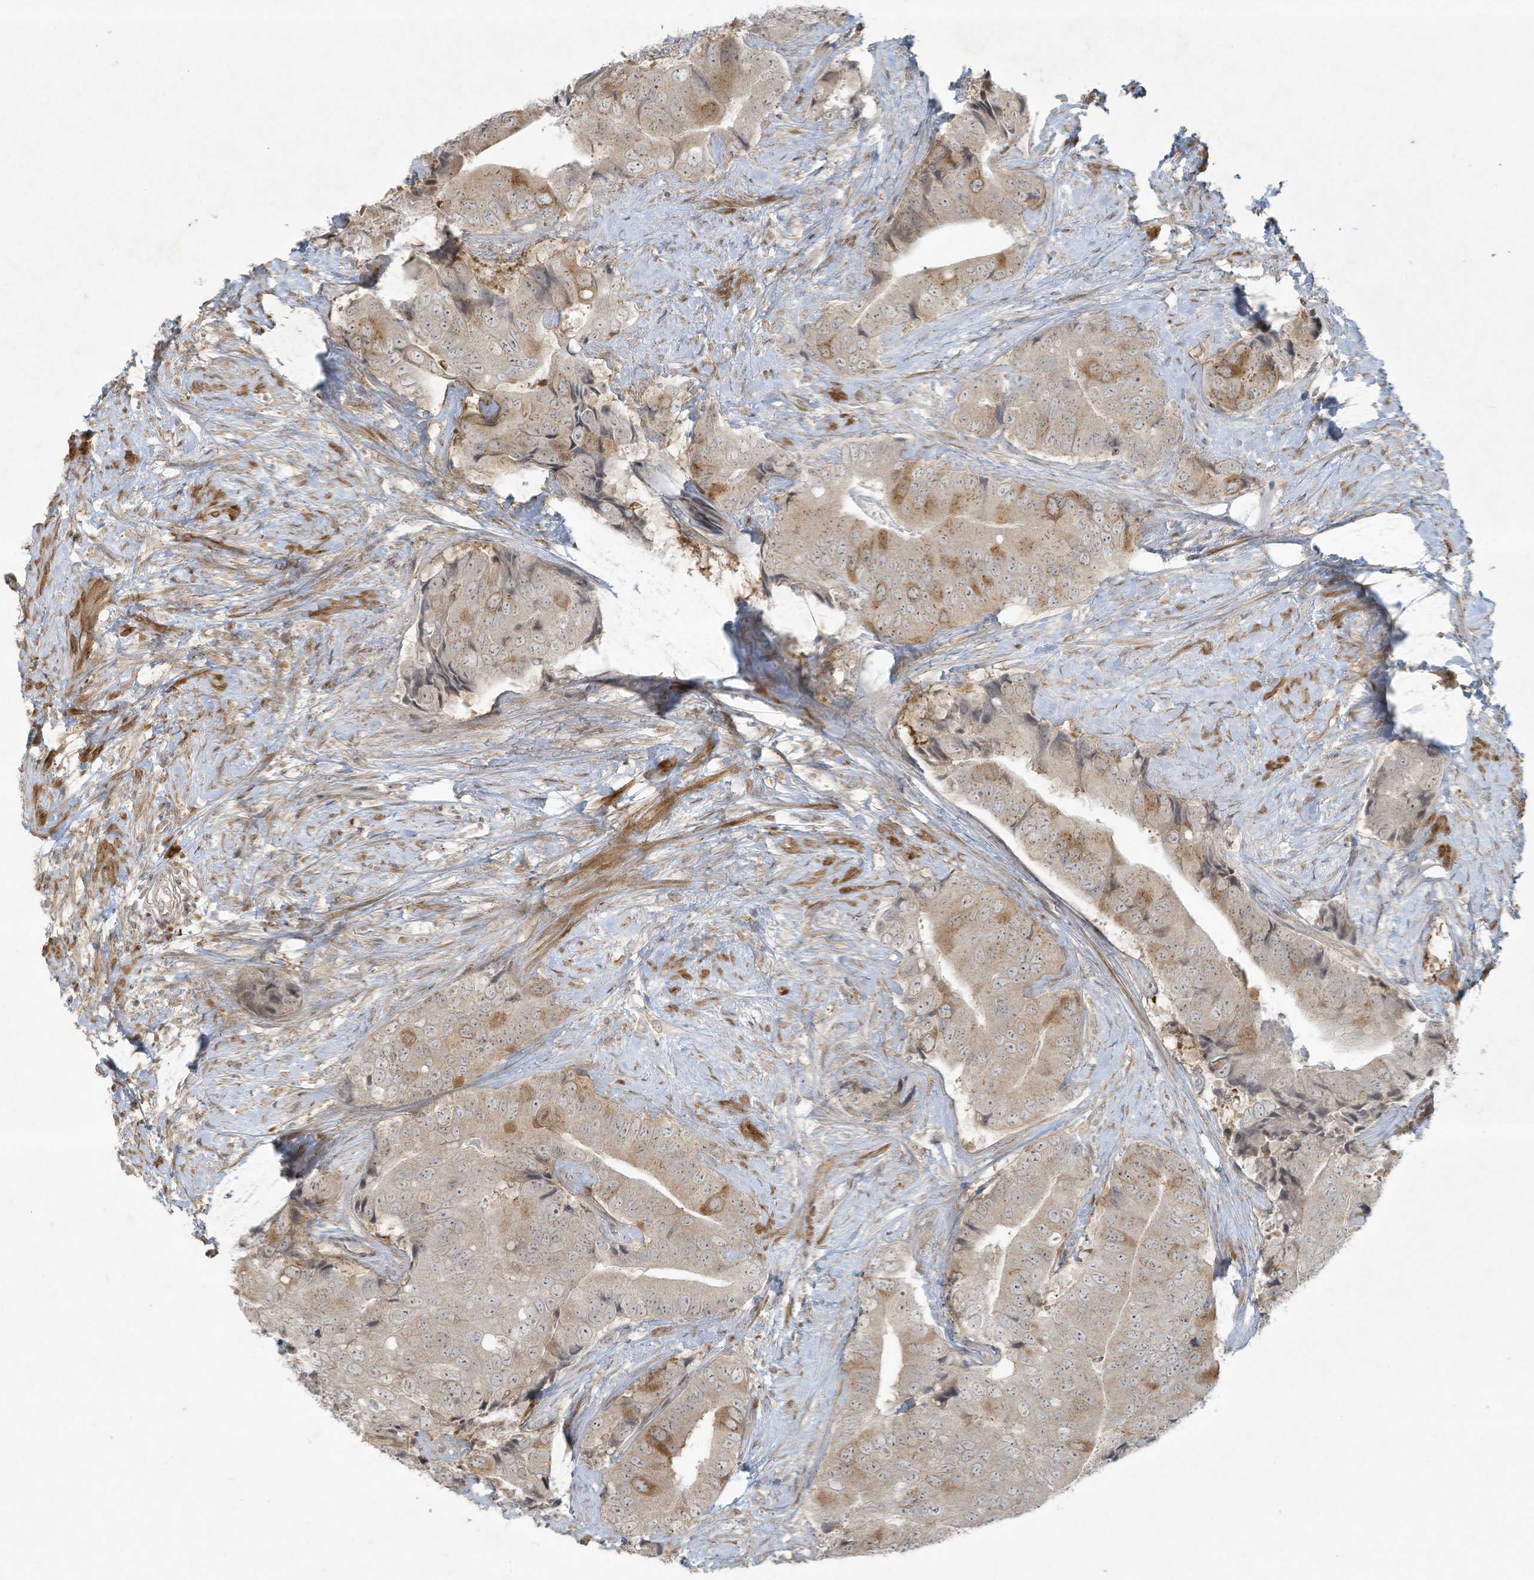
{"staining": {"intensity": "moderate", "quantity": "<25%", "location": "cytoplasmic/membranous"}, "tissue": "prostate cancer", "cell_type": "Tumor cells", "image_type": "cancer", "snomed": [{"axis": "morphology", "description": "Adenocarcinoma, High grade"}, {"axis": "topography", "description": "Prostate"}], "caption": "Protein analysis of prostate cancer tissue reveals moderate cytoplasmic/membranous positivity in approximately <25% of tumor cells.", "gene": "ZNF263", "patient": {"sex": "male", "age": 70}}